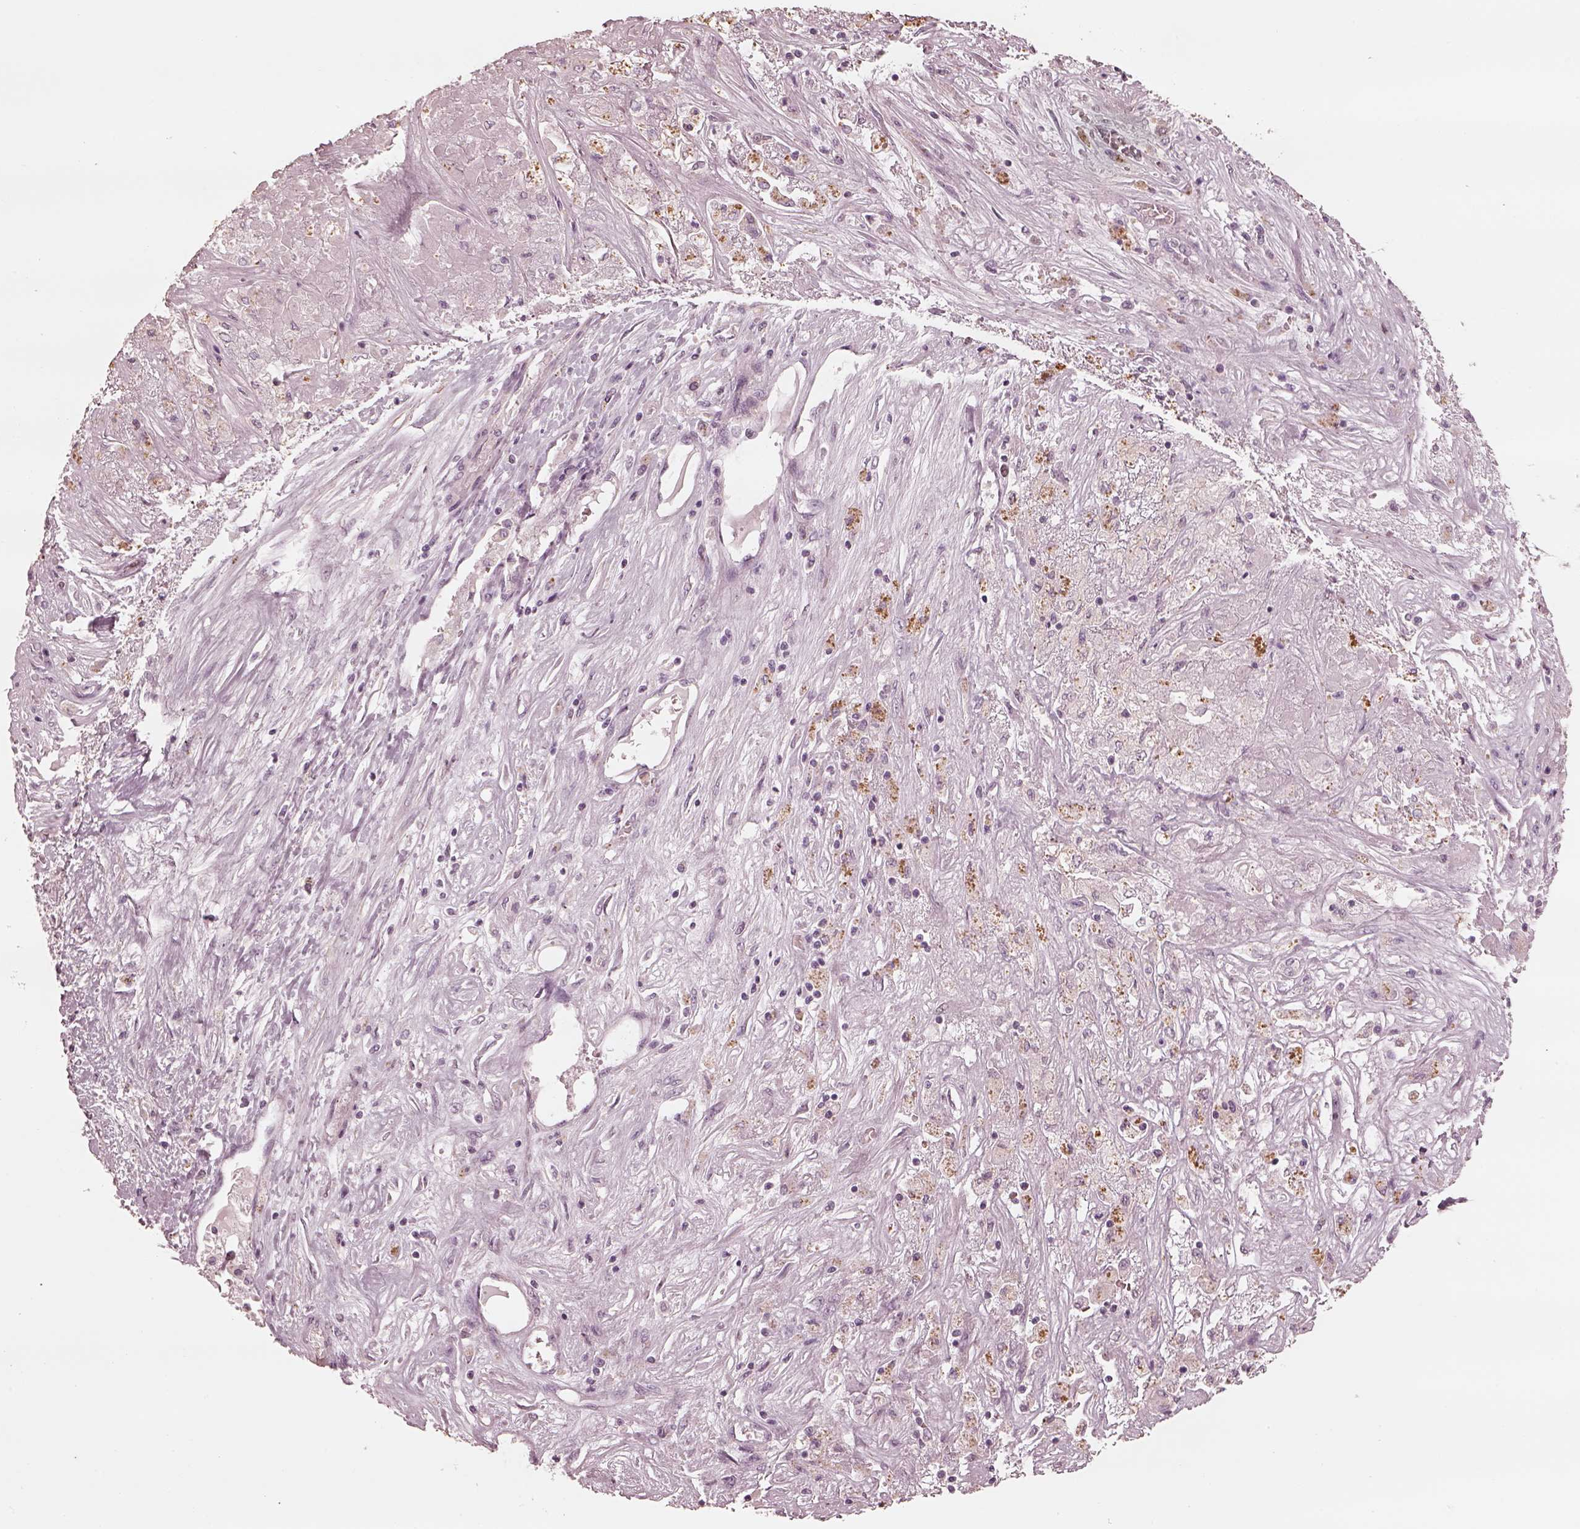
{"staining": {"intensity": "negative", "quantity": "none", "location": "none"}, "tissue": "liver cancer", "cell_type": "Tumor cells", "image_type": "cancer", "snomed": [{"axis": "morphology", "description": "Cholangiocarcinoma"}, {"axis": "topography", "description": "Liver"}], "caption": "This is an IHC photomicrograph of human liver cancer. There is no positivity in tumor cells.", "gene": "ADRB3", "patient": {"sex": "female", "age": 52}}